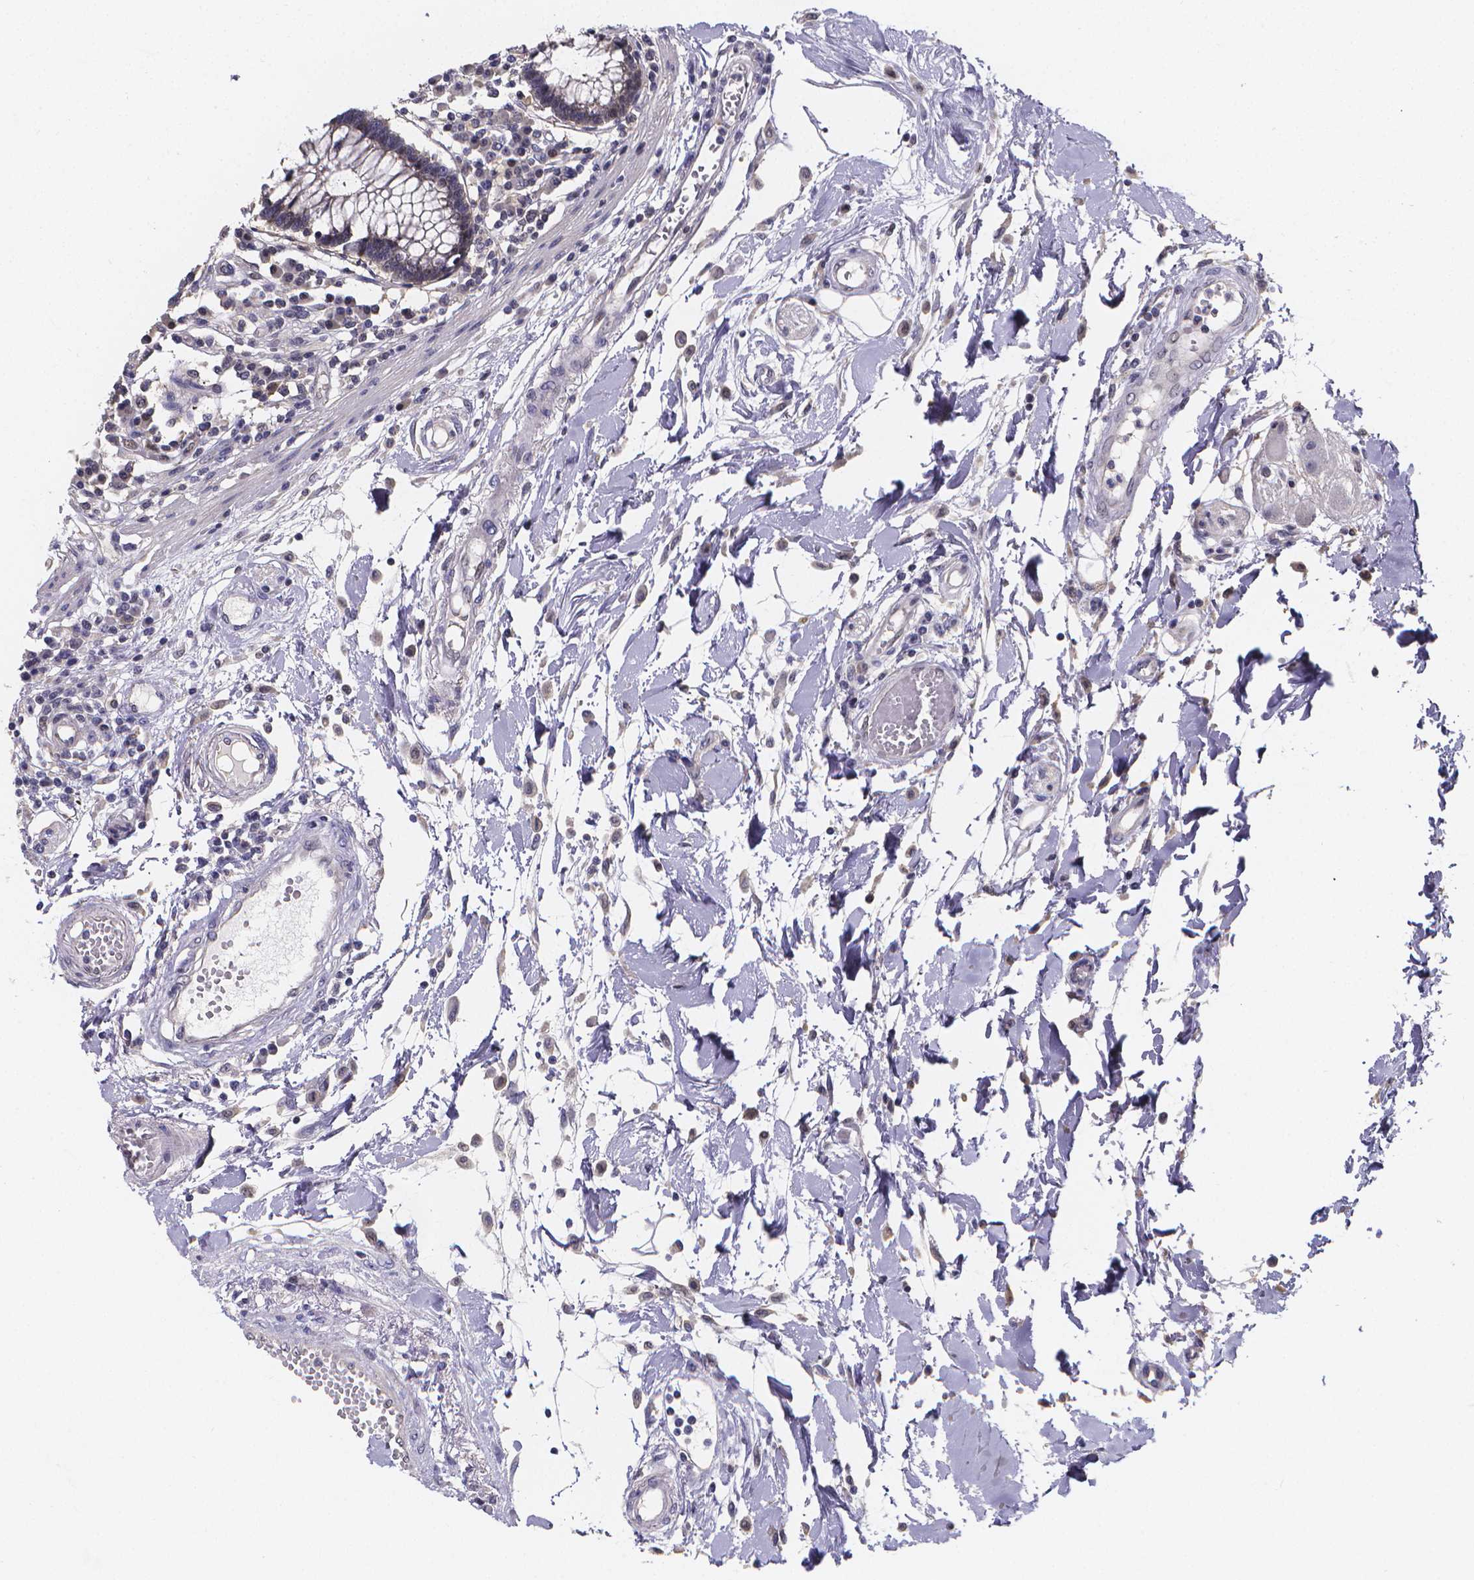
{"staining": {"intensity": "negative", "quantity": "none", "location": "none"}, "tissue": "colon", "cell_type": "Endothelial cells", "image_type": "normal", "snomed": [{"axis": "morphology", "description": "Normal tissue, NOS"}, {"axis": "morphology", "description": "Adenocarcinoma, NOS"}, {"axis": "topography", "description": "Colon"}], "caption": "Immunohistochemistry (IHC) of benign colon displays no staining in endothelial cells. (Brightfield microscopy of DAB IHC at high magnification).", "gene": "PAH", "patient": {"sex": "male", "age": 83}}